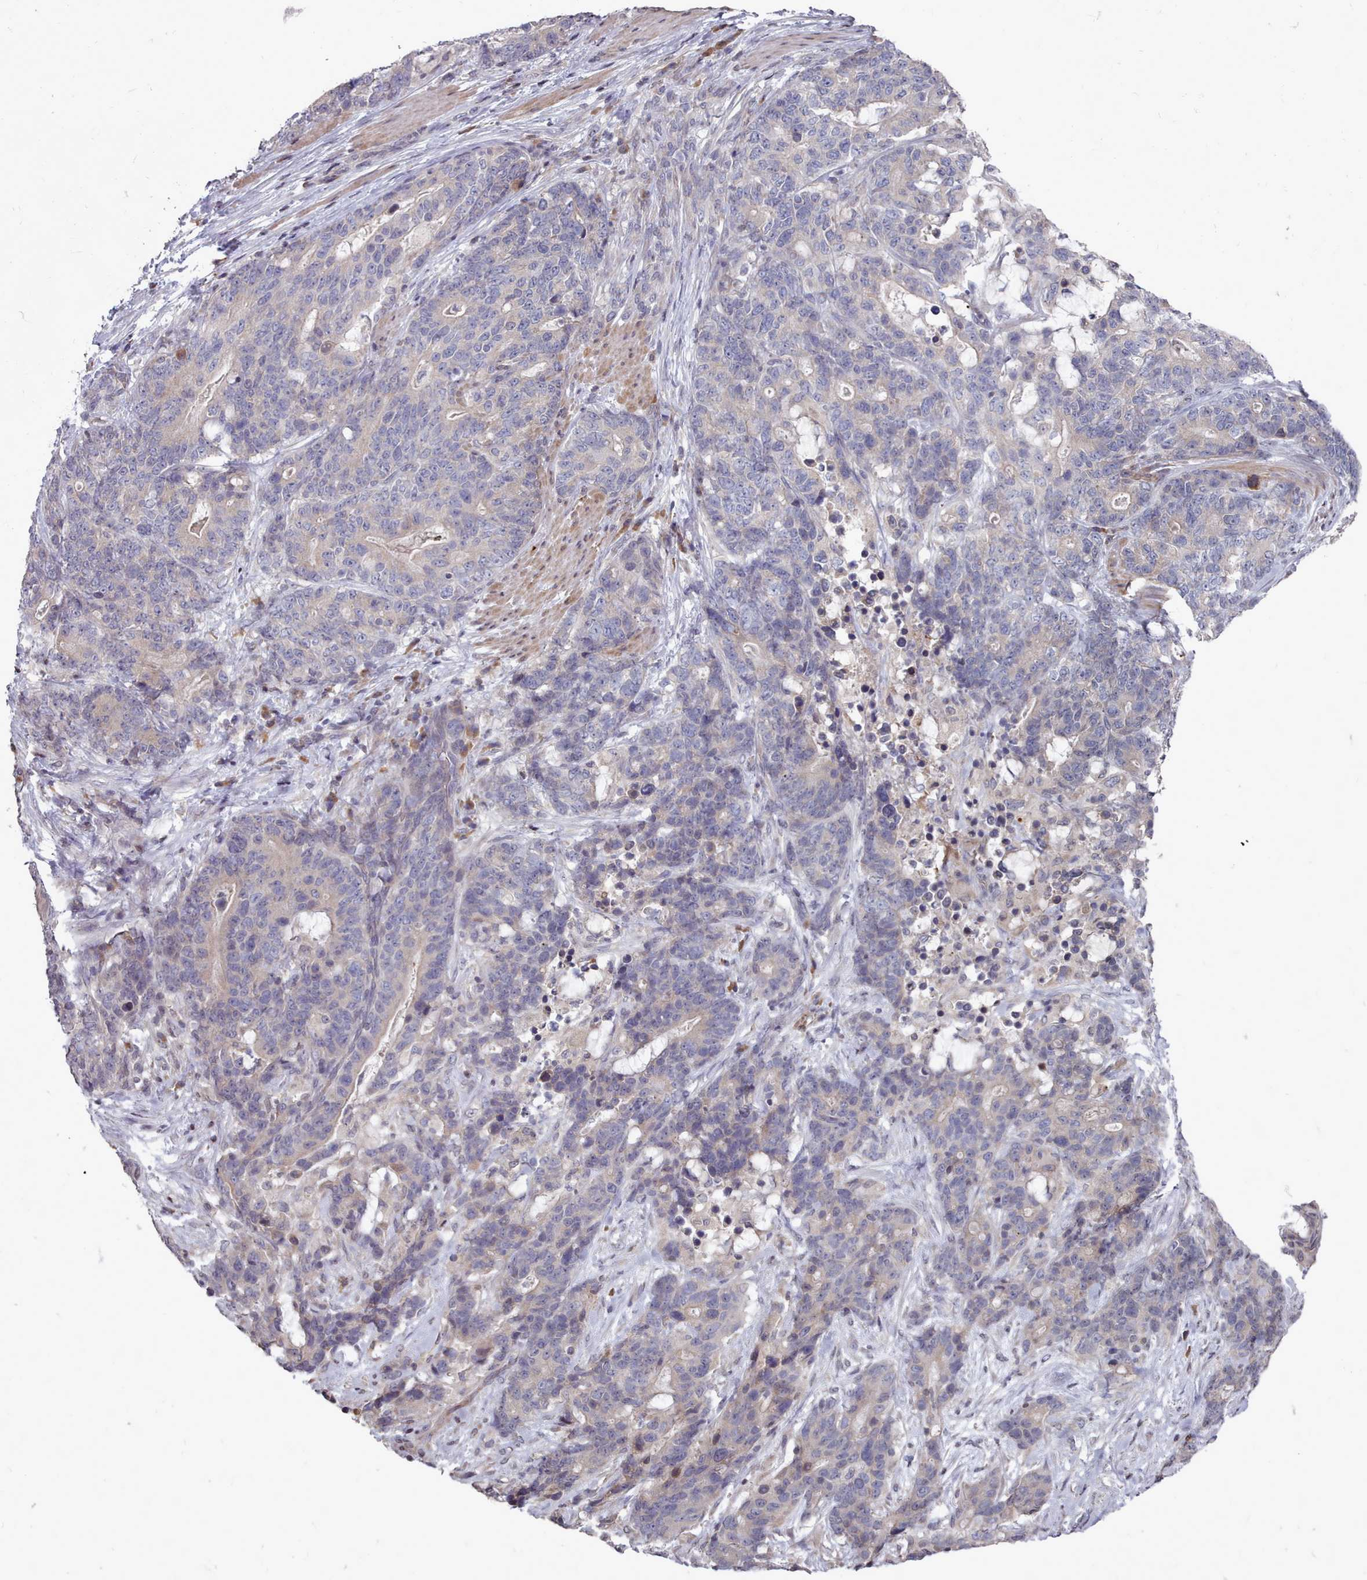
{"staining": {"intensity": "negative", "quantity": "none", "location": "none"}, "tissue": "stomach cancer", "cell_type": "Tumor cells", "image_type": "cancer", "snomed": [{"axis": "morphology", "description": "Normal tissue, NOS"}, {"axis": "morphology", "description": "Adenocarcinoma, NOS"}, {"axis": "topography", "description": "Stomach"}], "caption": "DAB (3,3'-diaminobenzidine) immunohistochemical staining of adenocarcinoma (stomach) reveals no significant staining in tumor cells.", "gene": "ACKR3", "patient": {"sex": "female", "age": 64}}